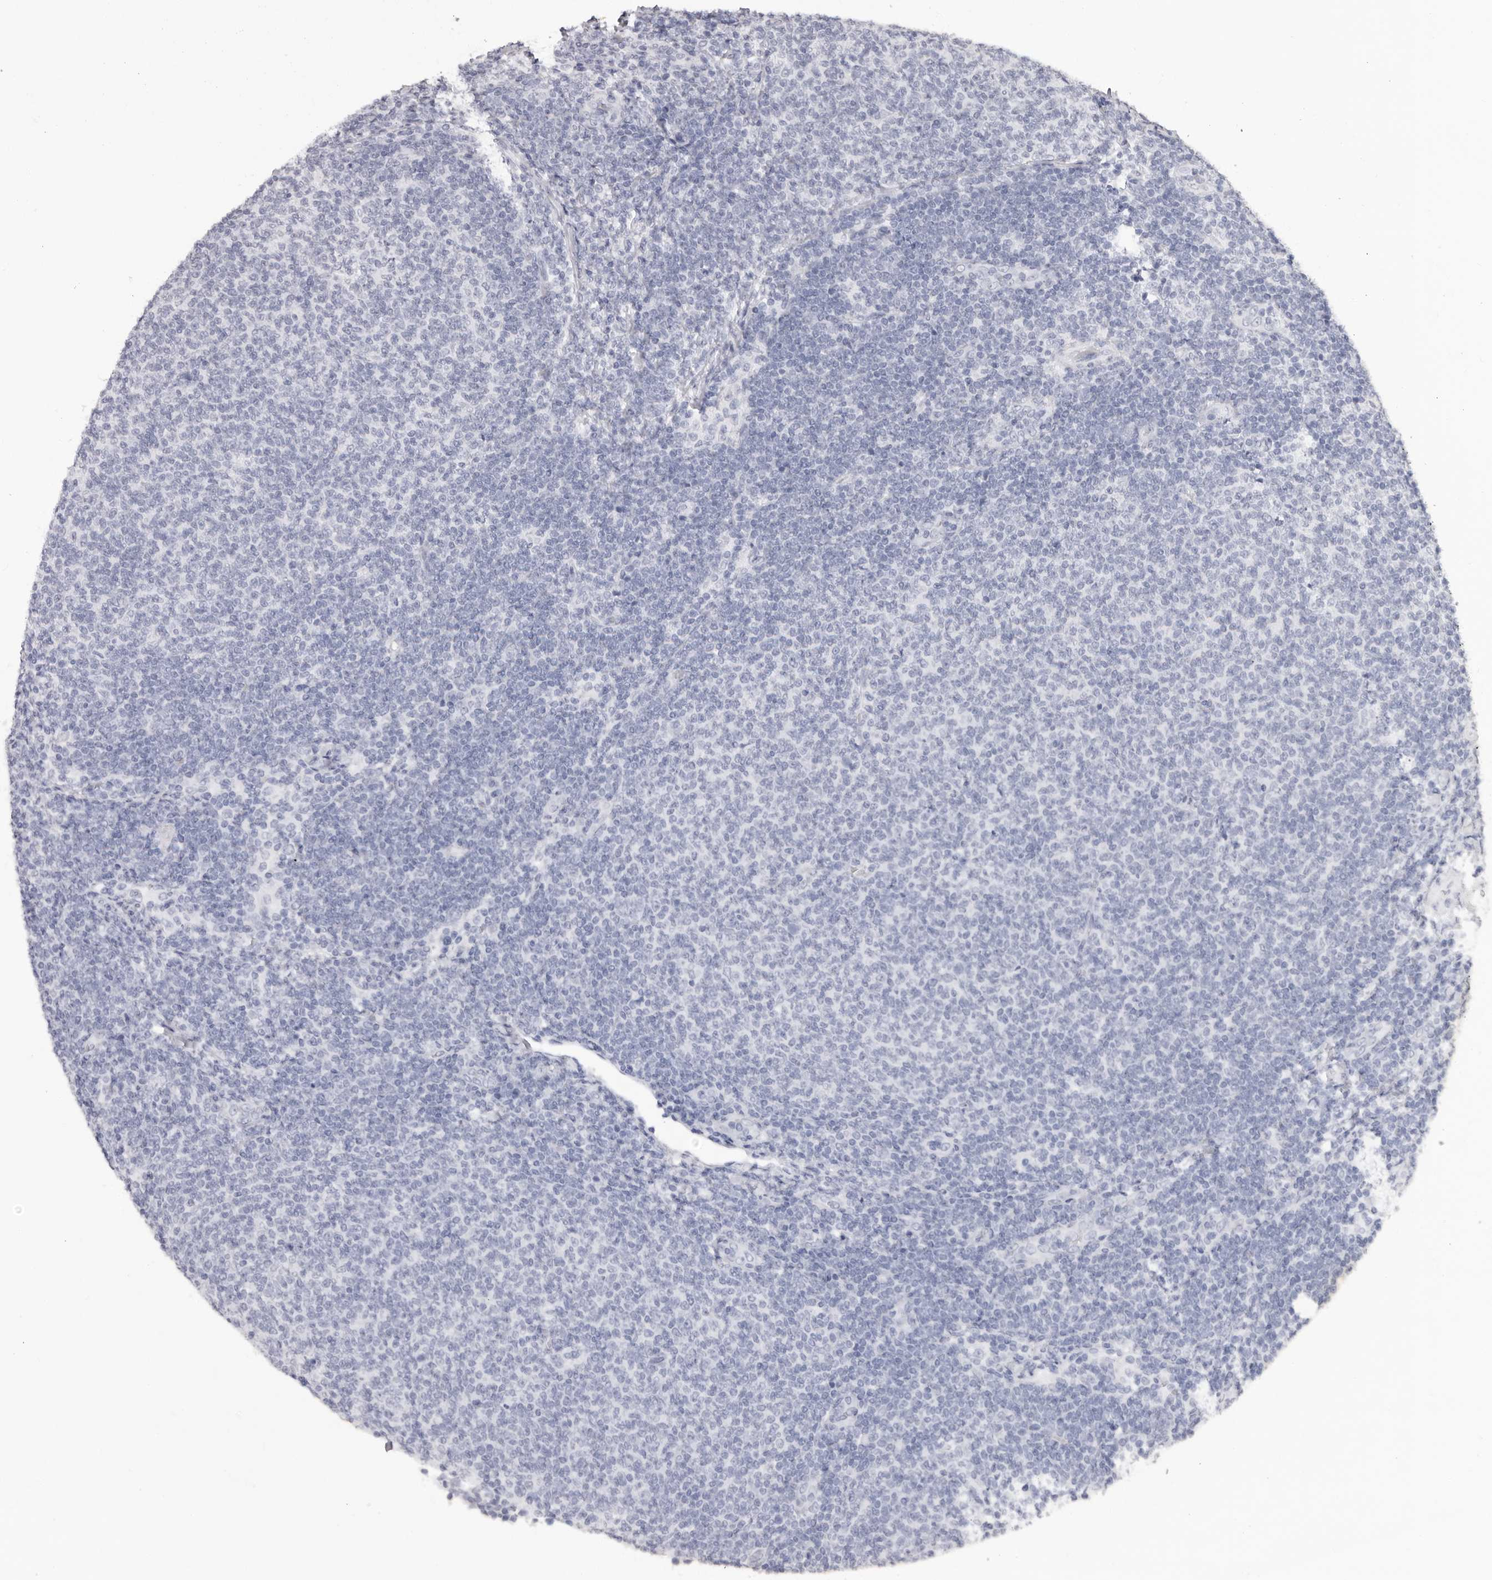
{"staining": {"intensity": "negative", "quantity": "none", "location": "none"}, "tissue": "lymphoma", "cell_type": "Tumor cells", "image_type": "cancer", "snomed": [{"axis": "morphology", "description": "Malignant lymphoma, non-Hodgkin's type, Low grade"}, {"axis": "topography", "description": "Lymph node"}], "caption": "Tumor cells are negative for protein expression in human lymphoma.", "gene": "CST1", "patient": {"sex": "male", "age": 66}}